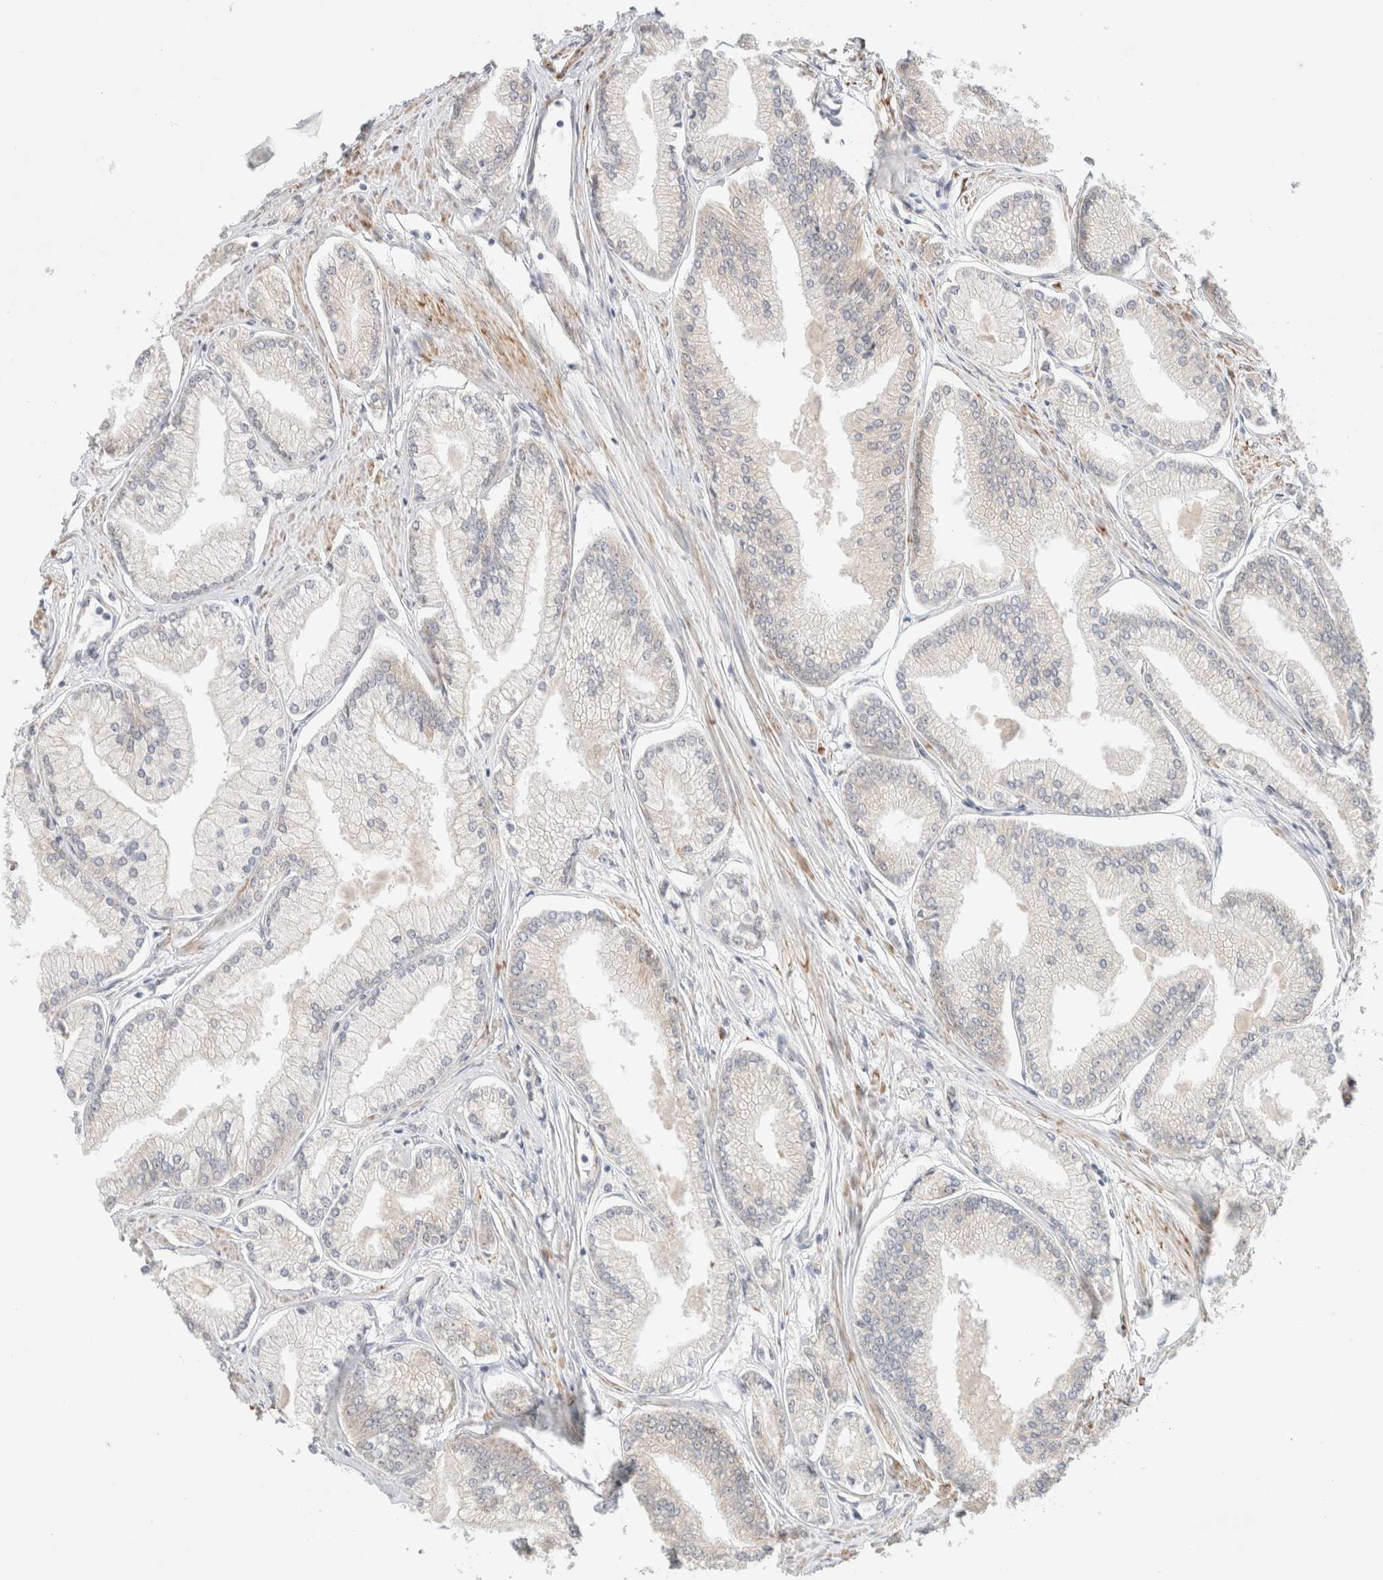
{"staining": {"intensity": "negative", "quantity": "none", "location": "none"}, "tissue": "prostate cancer", "cell_type": "Tumor cells", "image_type": "cancer", "snomed": [{"axis": "morphology", "description": "Adenocarcinoma, Low grade"}, {"axis": "topography", "description": "Prostate"}], "caption": "Tumor cells are negative for brown protein staining in prostate low-grade adenocarcinoma. The staining was performed using DAB to visualize the protein expression in brown, while the nuclei were stained in blue with hematoxylin (Magnification: 20x).", "gene": "RRP15", "patient": {"sex": "male", "age": 52}}